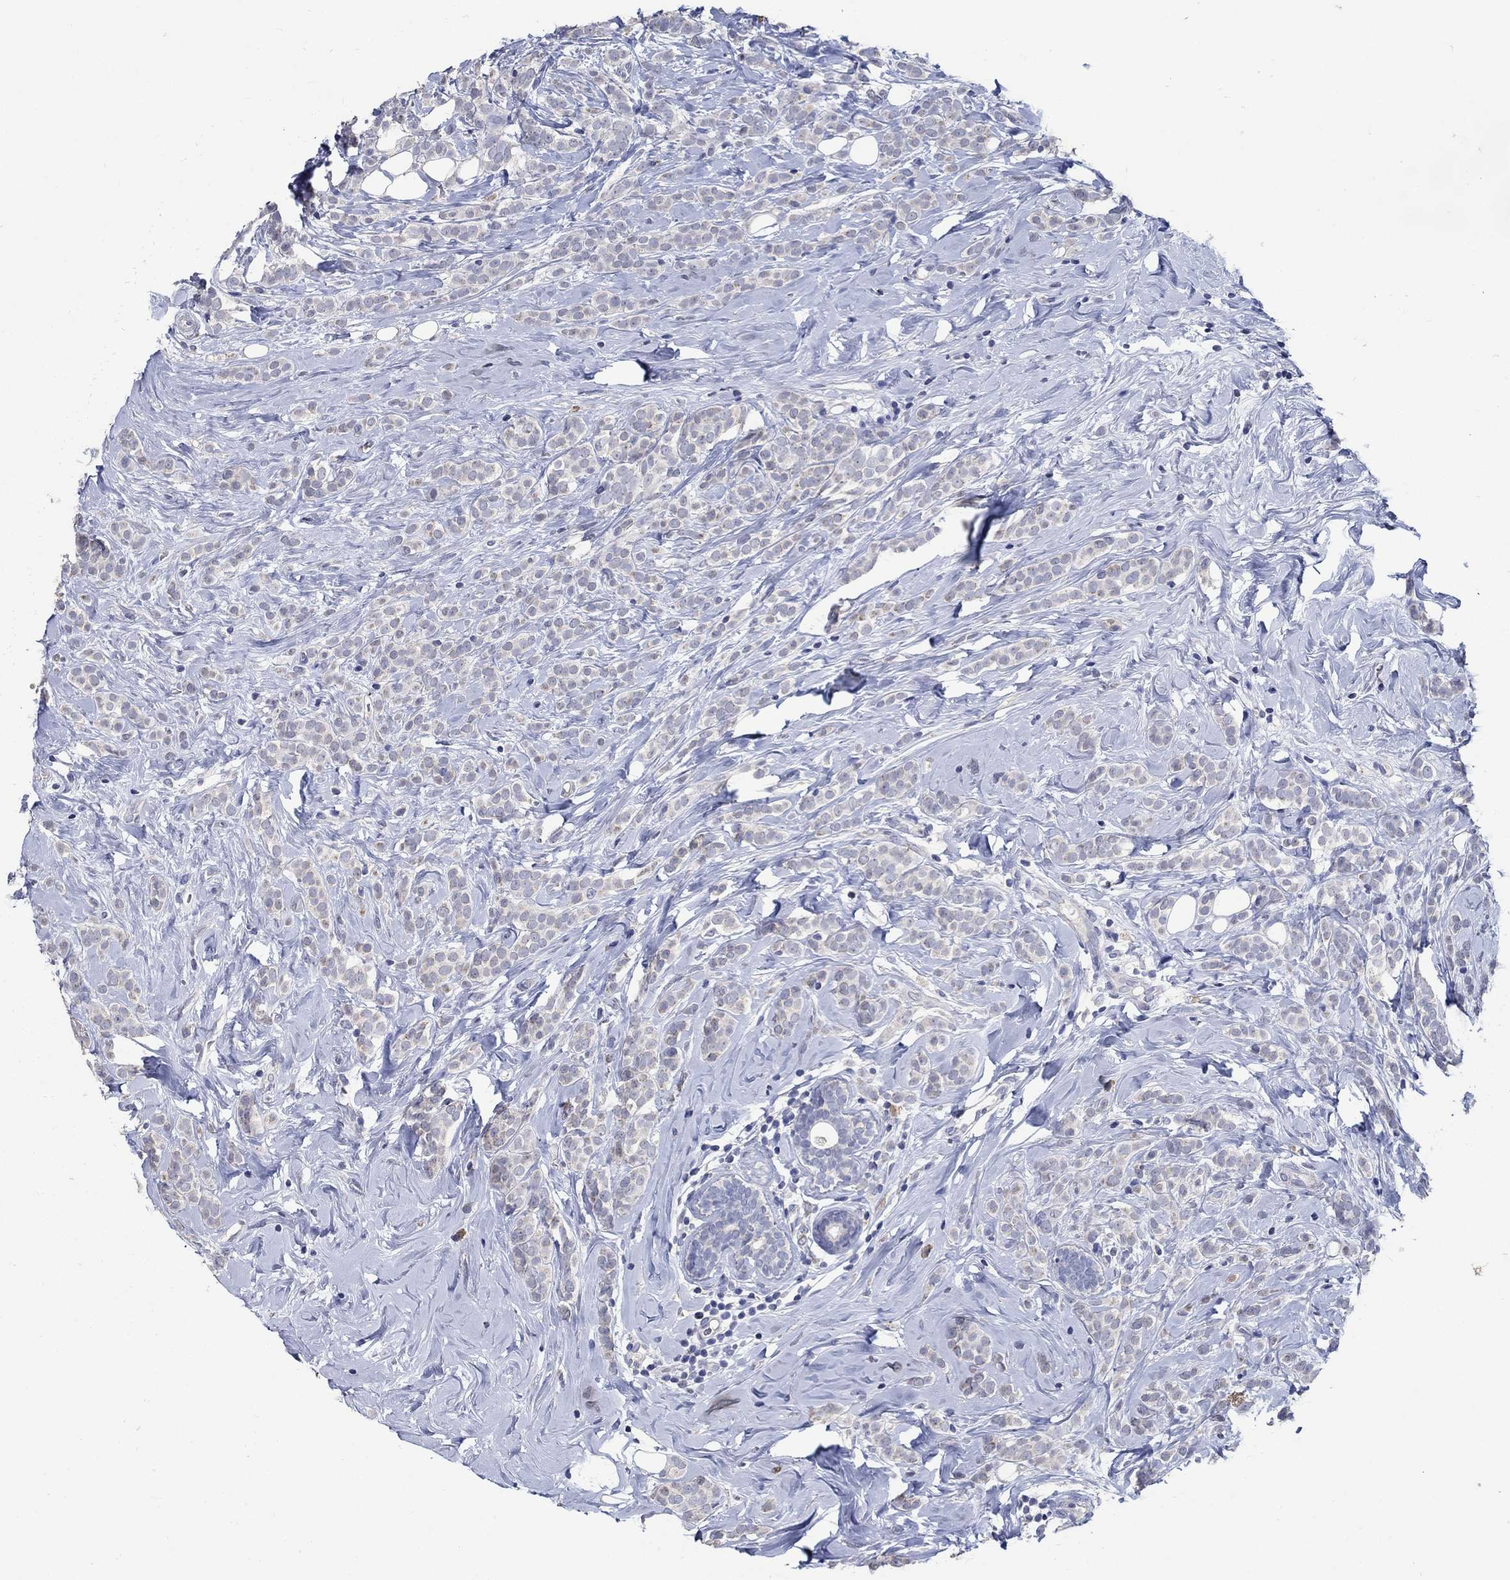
{"staining": {"intensity": "negative", "quantity": "none", "location": "none"}, "tissue": "breast cancer", "cell_type": "Tumor cells", "image_type": "cancer", "snomed": [{"axis": "morphology", "description": "Lobular carcinoma"}, {"axis": "topography", "description": "Breast"}], "caption": "Micrograph shows no significant protein positivity in tumor cells of breast lobular carcinoma. The staining was performed using DAB (3,3'-diaminobenzidine) to visualize the protein expression in brown, while the nuclei were stained in blue with hematoxylin (Magnification: 20x).", "gene": "HMX2", "patient": {"sex": "female", "age": 49}}